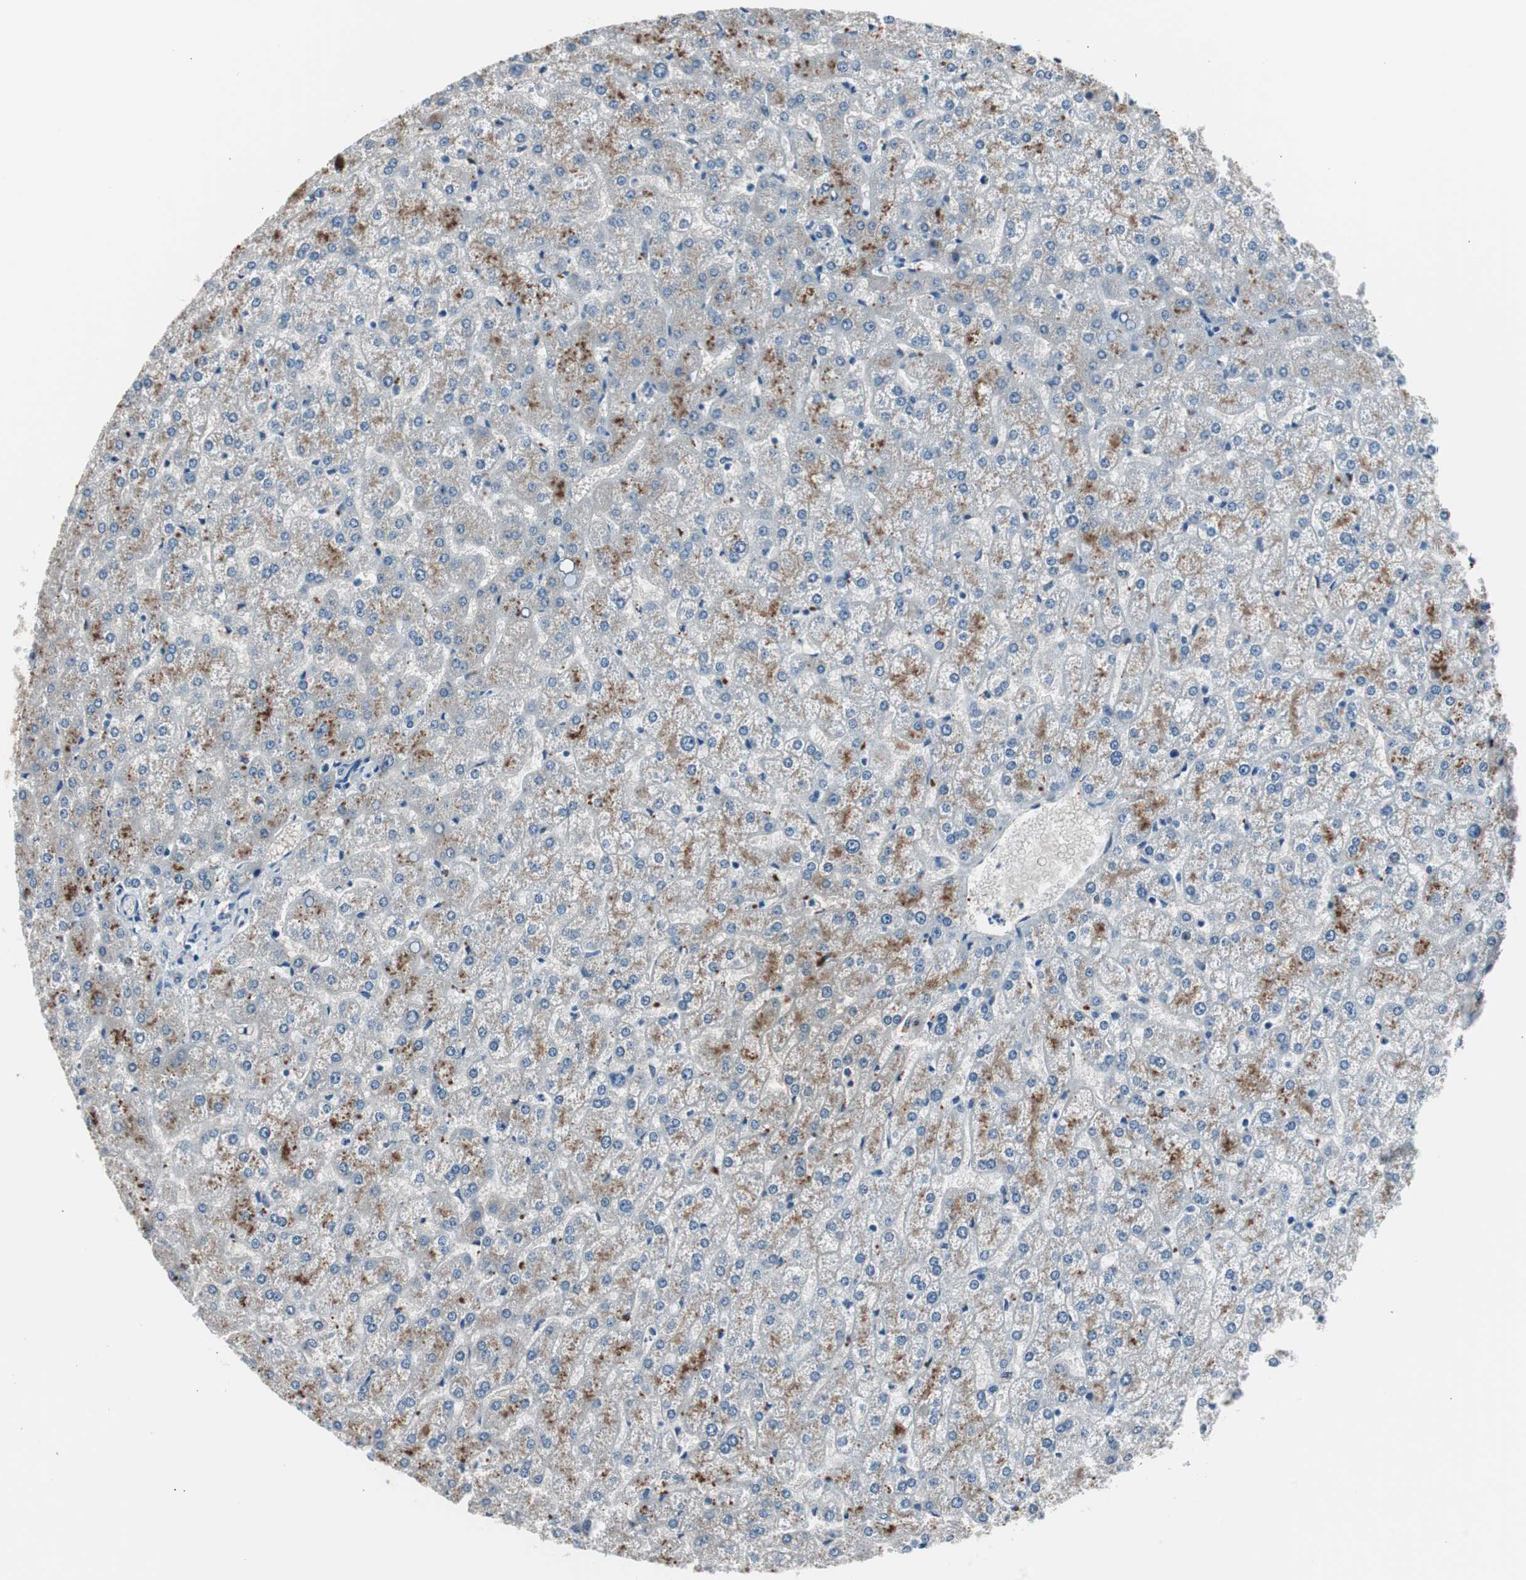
{"staining": {"intensity": "negative", "quantity": "none", "location": "none"}, "tissue": "liver", "cell_type": "Cholangiocytes", "image_type": "normal", "snomed": [{"axis": "morphology", "description": "Normal tissue, NOS"}, {"axis": "topography", "description": "Liver"}], "caption": "Immunohistochemistry (IHC) of unremarkable liver shows no expression in cholangiocytes.", "gene": "SERPINF1", "patient": {"sex": "female", "age": 32}}